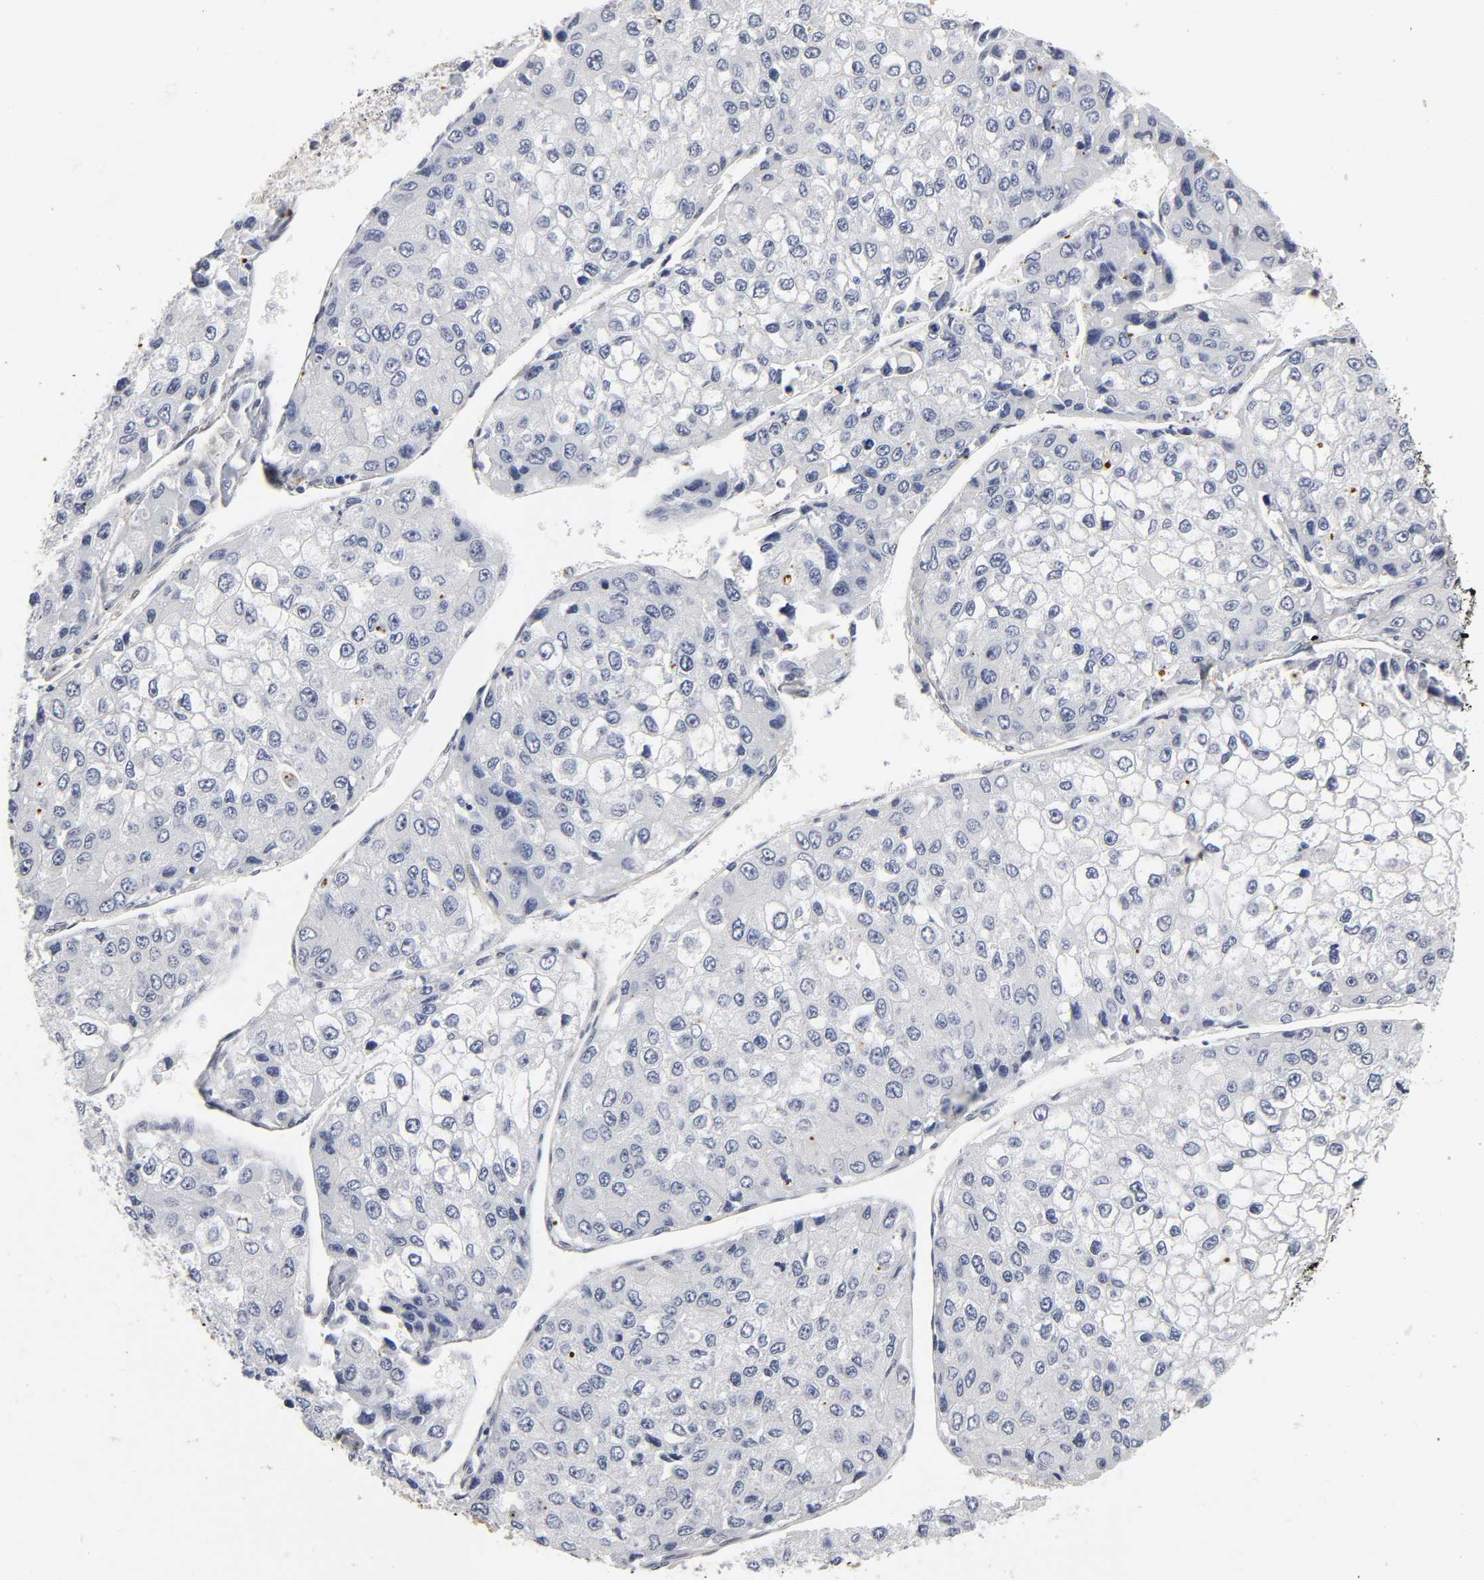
{"staining": {"intensity": "negative", "quantity": "none", "location": "none"}, "tissue": "liver cancer", "cell_type": "Tumor cells", "image_type": "cancer", "snomed": [{"axis": "morphology", "description": "Carcinoma, Hepatocellular, NOS"}, {"axis": "topography", "description": "Liver"}], "caption": "There is no significant staining in tumor cells of liver cancer.", "gene": "PDLIM3", "patient": {"sex": "female", "age": 66}}